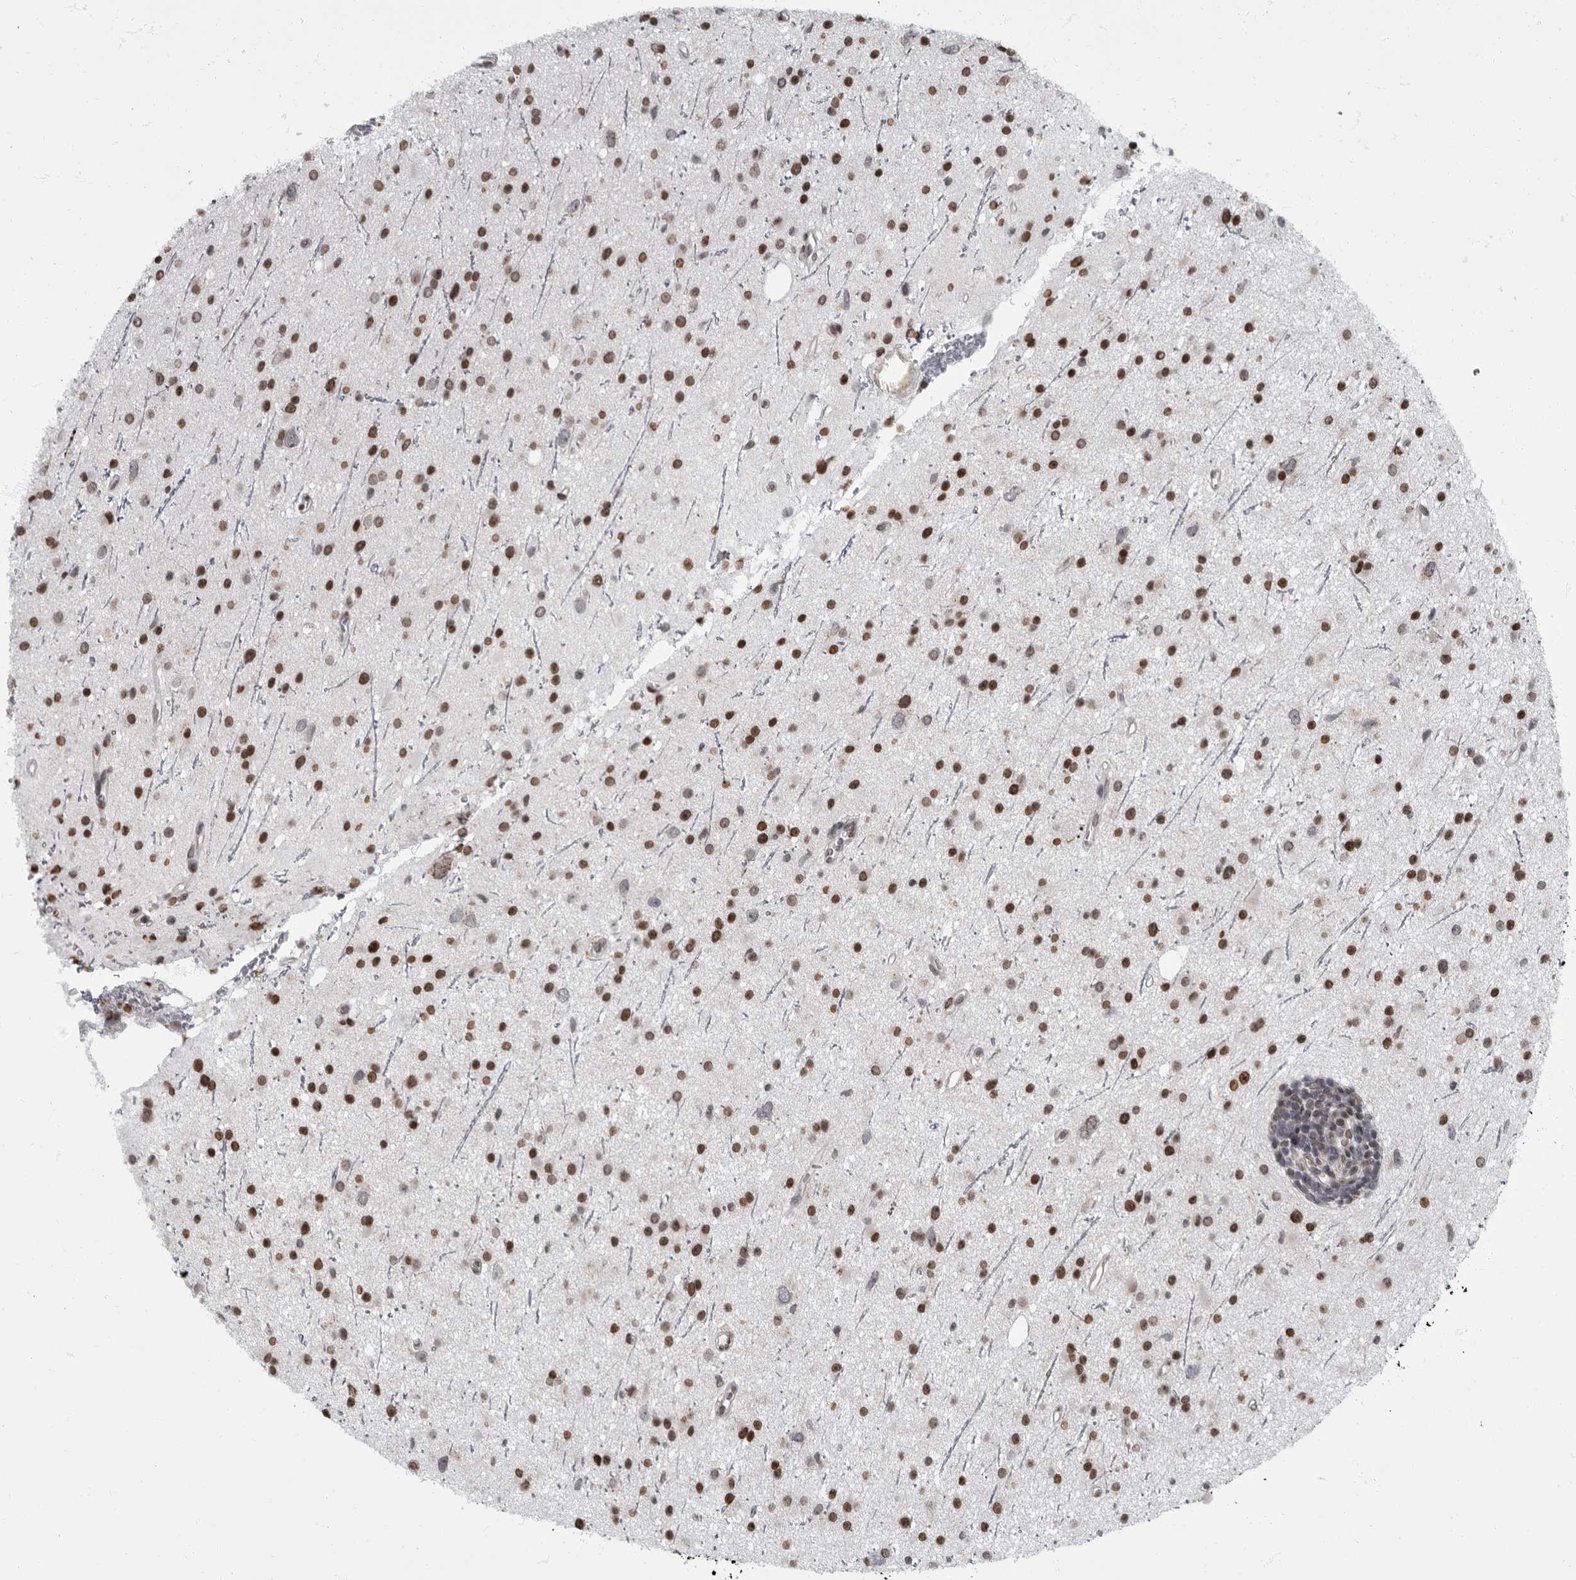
{"staining": {"intensity": "strong", "quantity": ">75%", "location": "nuclear"}, "tissue": "glioma", "cell_type": "Tumor cells", "image_type": "cancer", "snomed": [{"axis": "morphology", "description": "Glioma, malignant, Low grade"}, {"axis": "topography", "description": "Cerebral cortex"}], "caption": "Brown immunohistochemical staining in glioma displays strong nuclear positivity in about >75% of tumor cells.", "gene": "EVI5", "patient": {"sex": "female", "age": 39}}